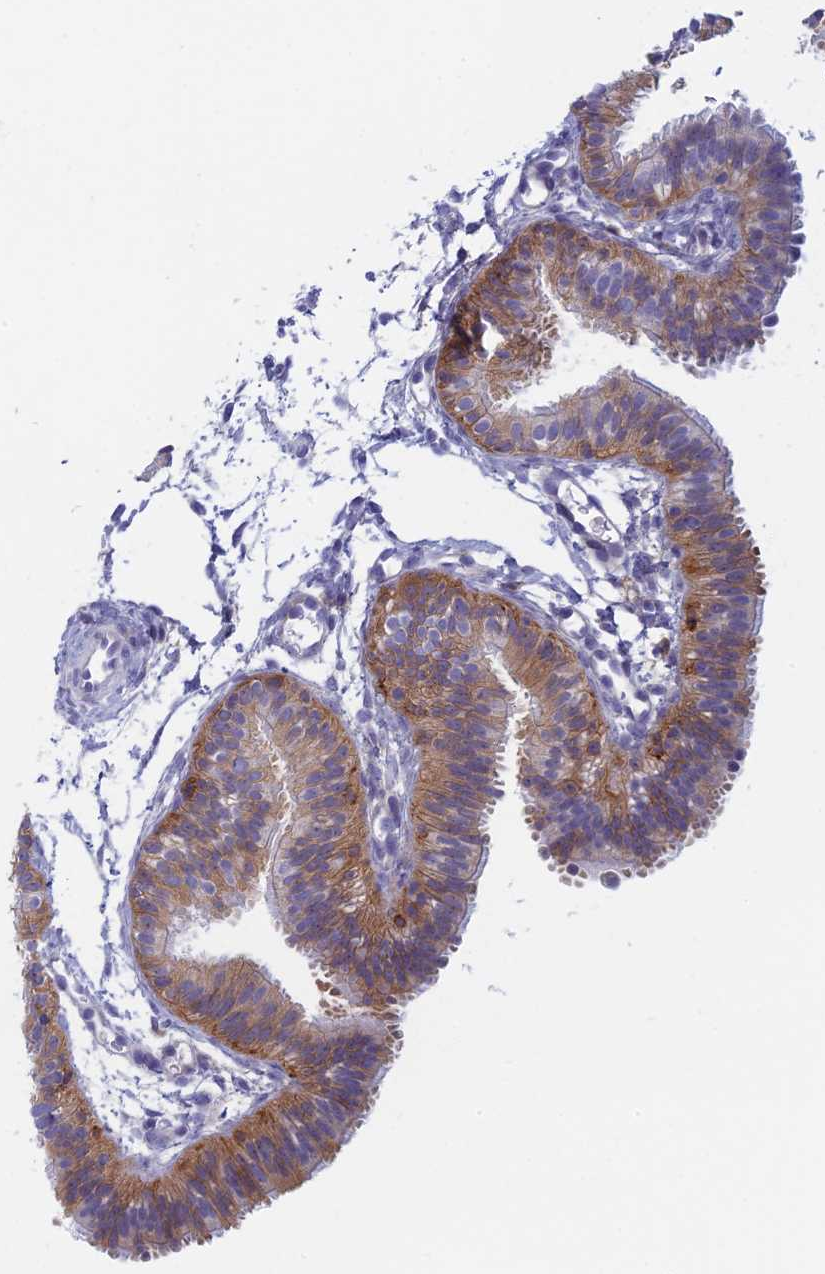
{"staining": {"intensity": "moderate", "quantity": "25%-75%", "location": "cytoplasmic/membranous"}, "tissue": "fallopian tube", "cell_type": "Glandular cells", "image_type": "normal", "snomed": [{"axis": "morphology", "description": "Normal tissue, NOS"}, {"axis": "topography", "description": "Fallopian tube"}], "caption": "DAB (3,3'-diaminobenzidine) immunohistochemical staining of benign human fallopian tube demonstrates moderate cytoplasmic/membranous protein expression in approximately 25%-75% of glandular cells.", "gene": "DDX51", "patient": {"sex": "female", "age": 35}}